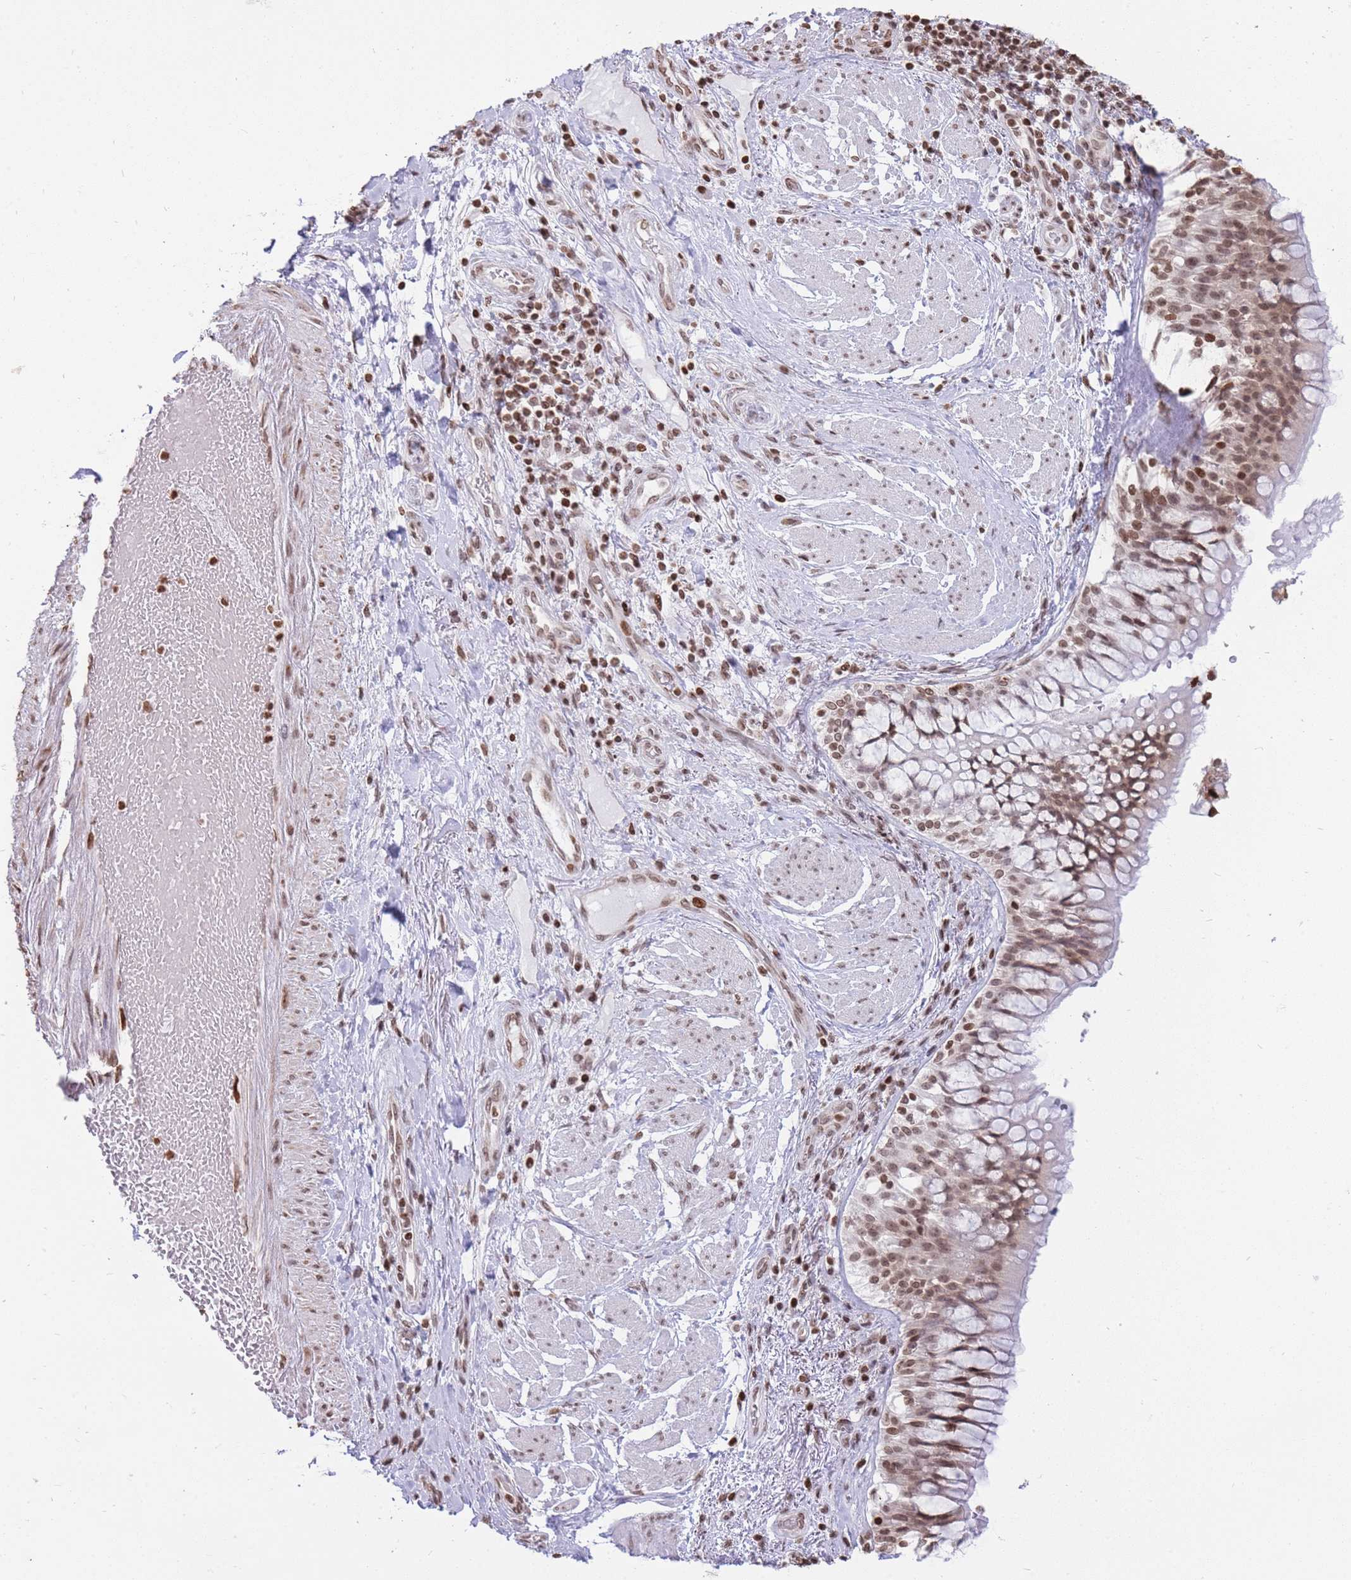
{"staining": {"intensity": "moderate", "quantity": "25%-75%", "location": "nuclear"}, "tissue": "adipose tissue", "cell_type": "Adipocytes", "image_type": "normal", "snomed": [{"axis": "morphology", "description": "Normal tissue, NOS"}, {"axis": "morphology", "description": "Squamous cell carcinoma, NOS"}, {"axis": "topography", "description": "Bronchus"}, {"axis": "topography", "description": "Lung"}], "caption": "Immunohistochemistry (IHC) micrograph of benign adipose tissue: human adipose tissue stained using IHC exhibits medium levels of moderate protein expression localized specifically in the nuclear of adipocytes, appearing as a nuclear brown color.", "gene": "SHISAL1", "patient": {"sex": "male", "age": 64}}